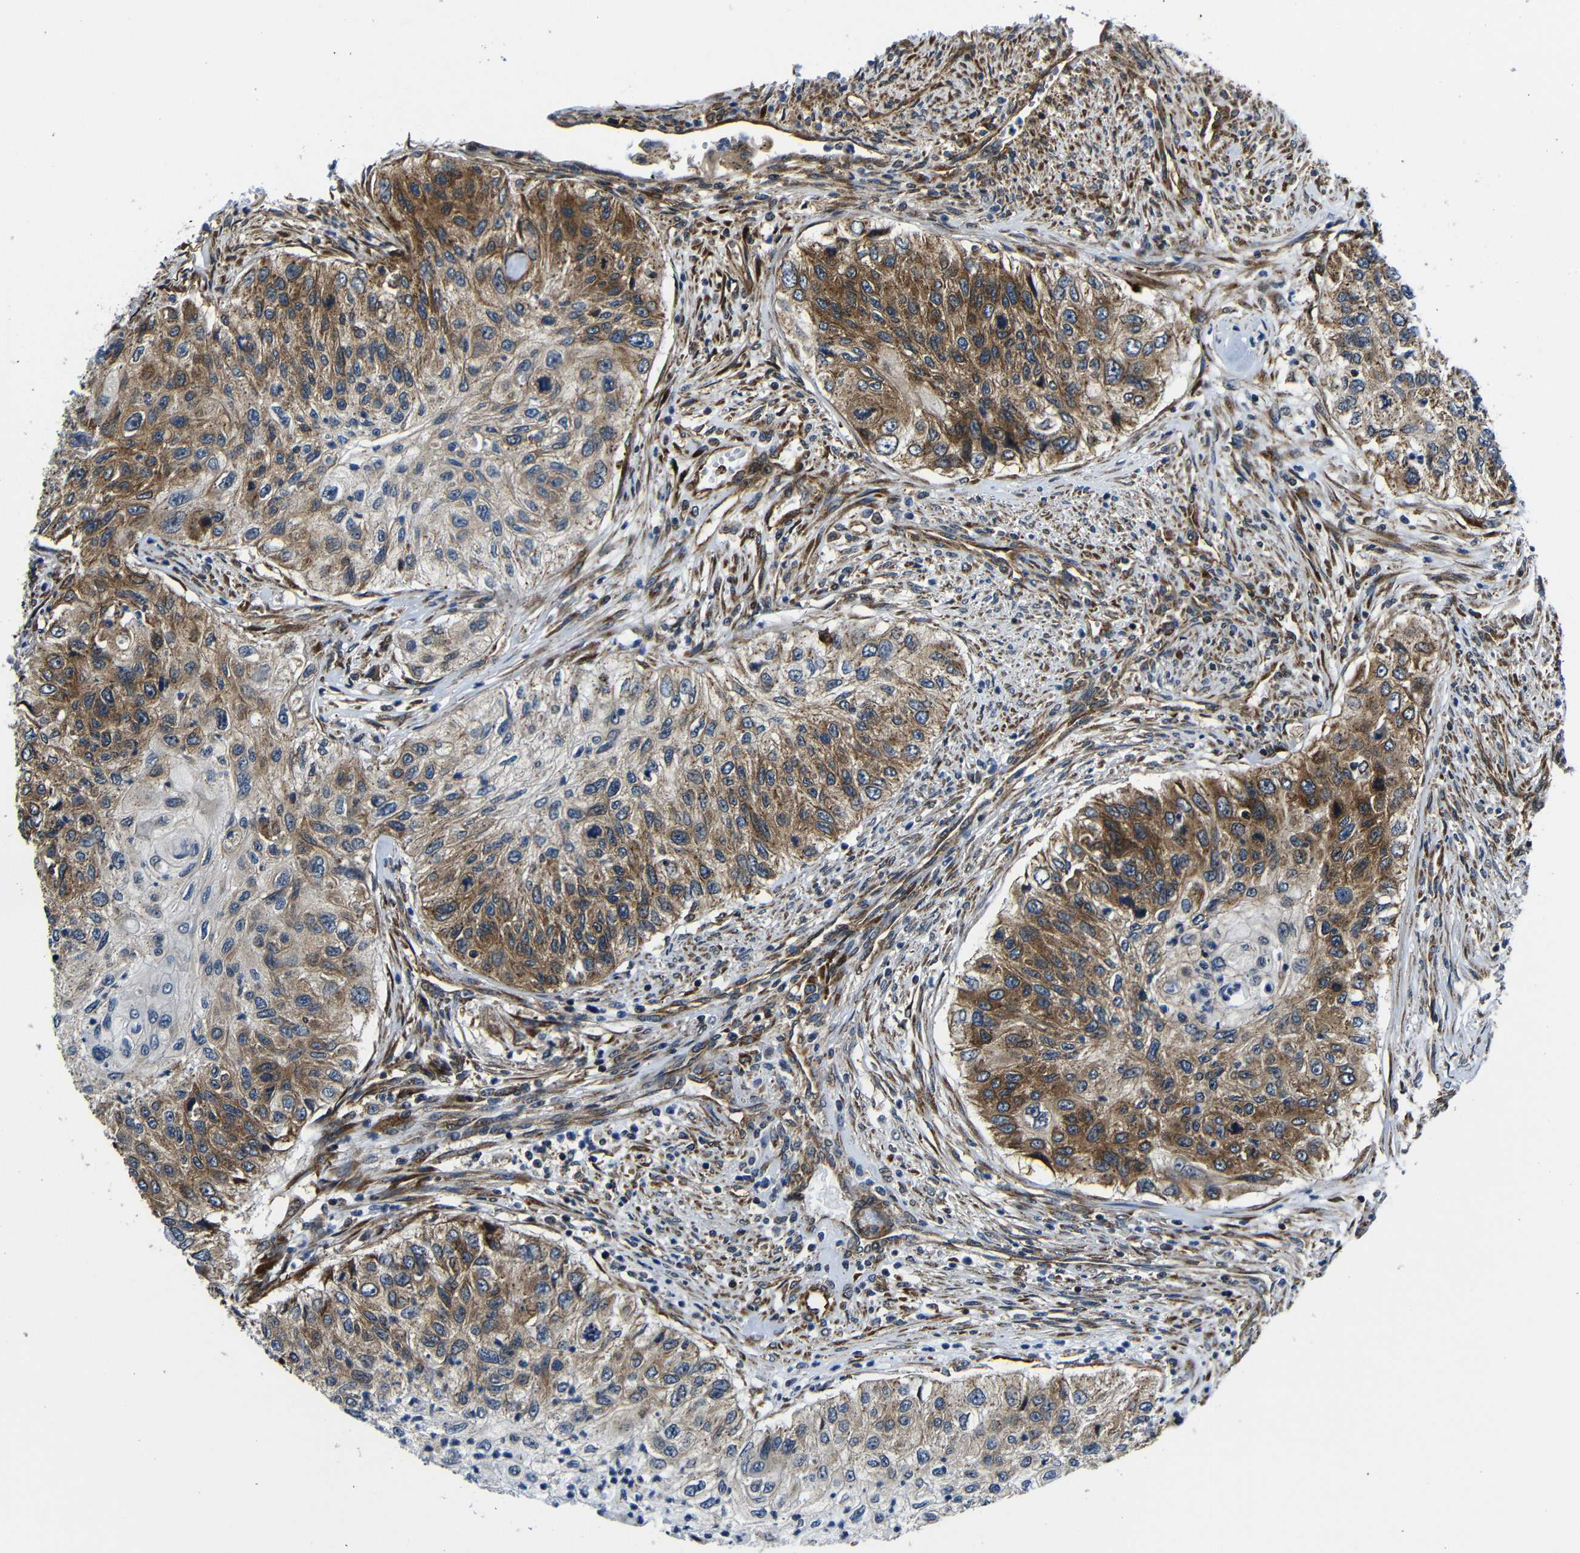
{"staining": {"intensity": "moderate", "quantity": ">75%", "location": "cytoplasmic/membranous"}, "tissue": "urothelial cancer", "cell_type": "Tumor cells", "image_type": "cancer", "snomed": [{"axis": "morphology", "description": "Urothelial carcinoma, High grade"}, {"axis": "topography", "description": "Urinary bladder"}], "caption": "Brown immunohistochemical staining in urothelial carcinoma (high-grade) shows moderate cytoplasmic/membranous positivity in approximately >75% of tumor cells. The protein is shown in brown color, while the nuclei are stained blue.", "gene": "ABCE1", "patient": {"sex": "female", "age": 60}}